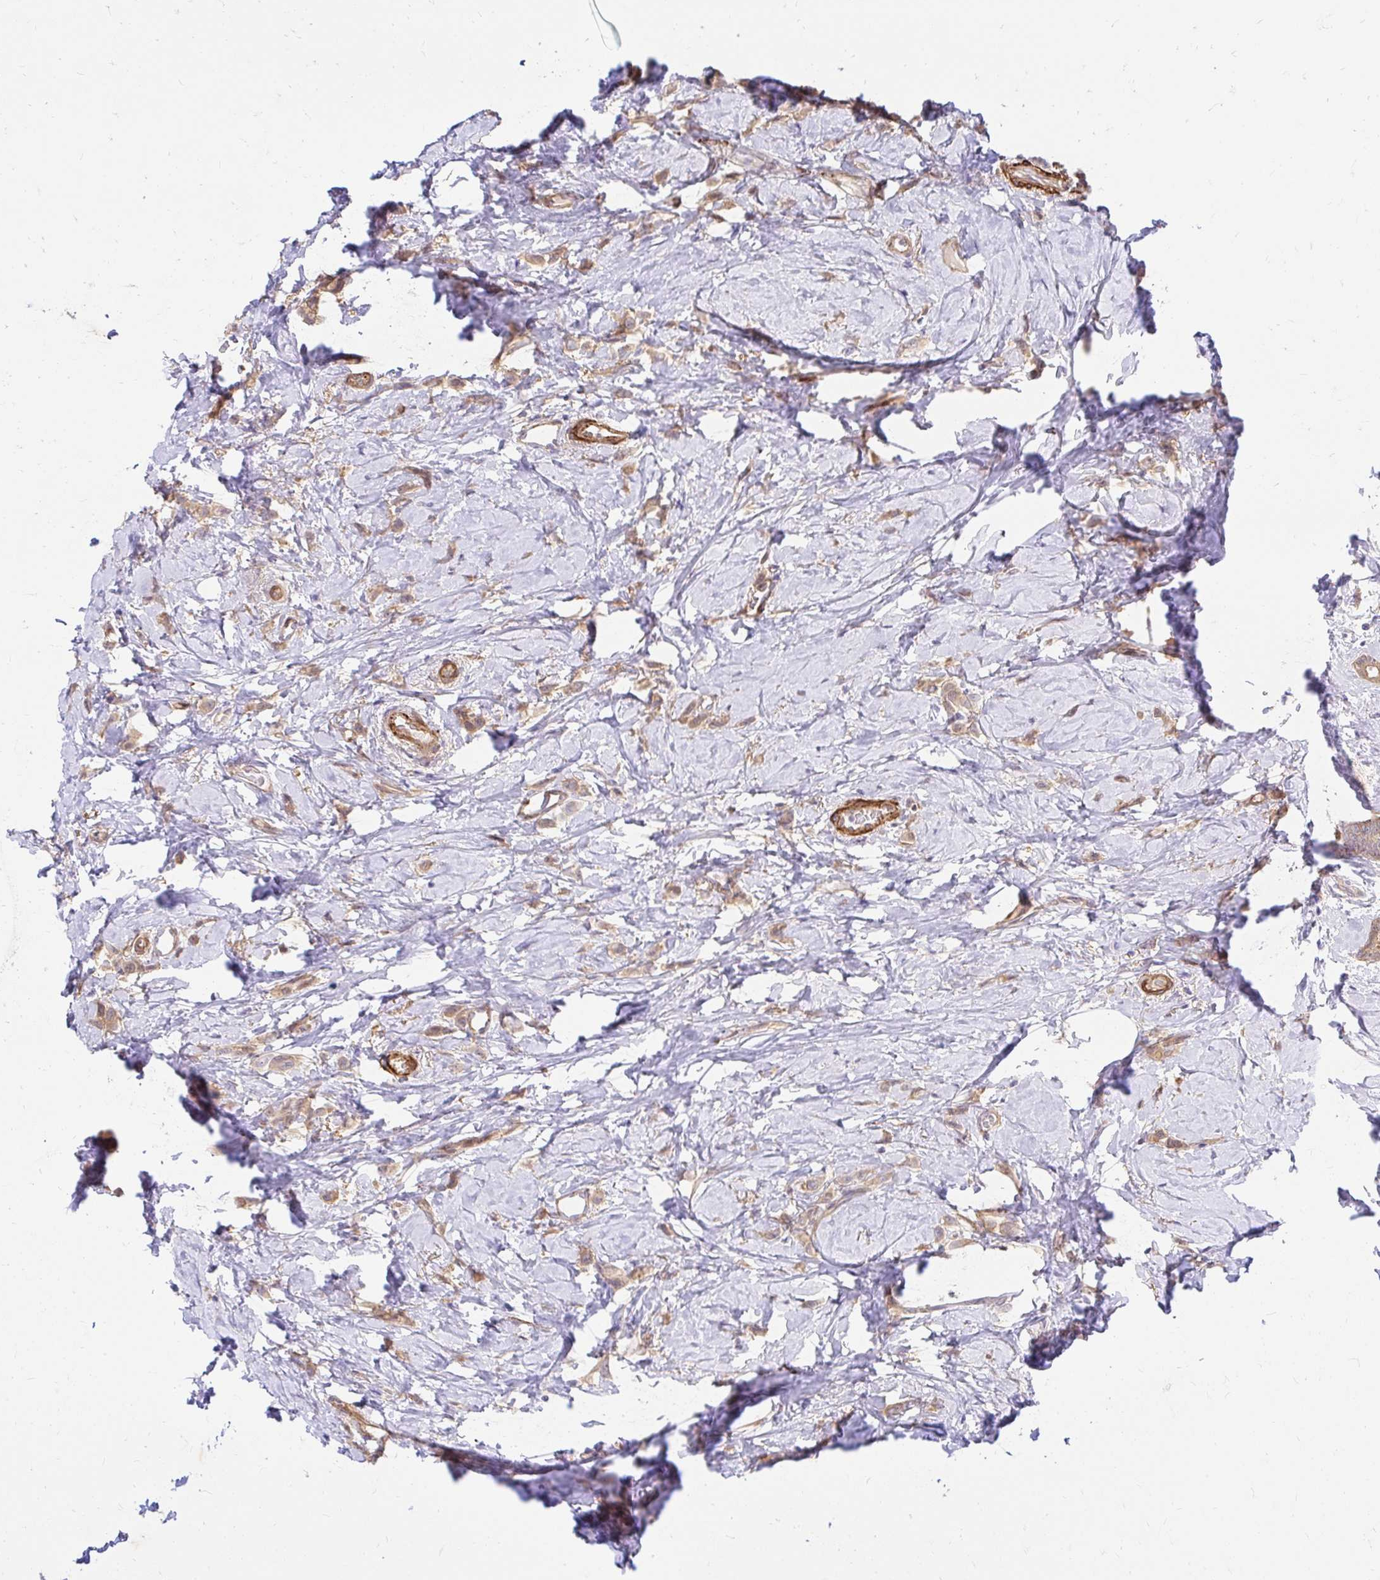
{"staining": {"intensity": "weak", "quantity": ">75%", "location": "cytoplasmic/membranous"}, "tissue": "breast cancer", "cell_type": "Tumor cells", "image_type": "cancer", "snomed": [{"axis": "morphology", "description": "Lobular carcinoma"}, {"axis": "topography", "description": "Breast"}], "caption": "Protein expression analysis of human breast cancer (lobular carcinoma) reveals weak cytoplasmic/membranous staining in about >75% of tumor cells. The staining was performed using DAB (3,3'-diaminobenzidine), with brown indicating positive protein expression. Nuclei are stained blue with hematoxylin.", "gene": "YAP1", "patient": {"sex": "female", "age": 66}}